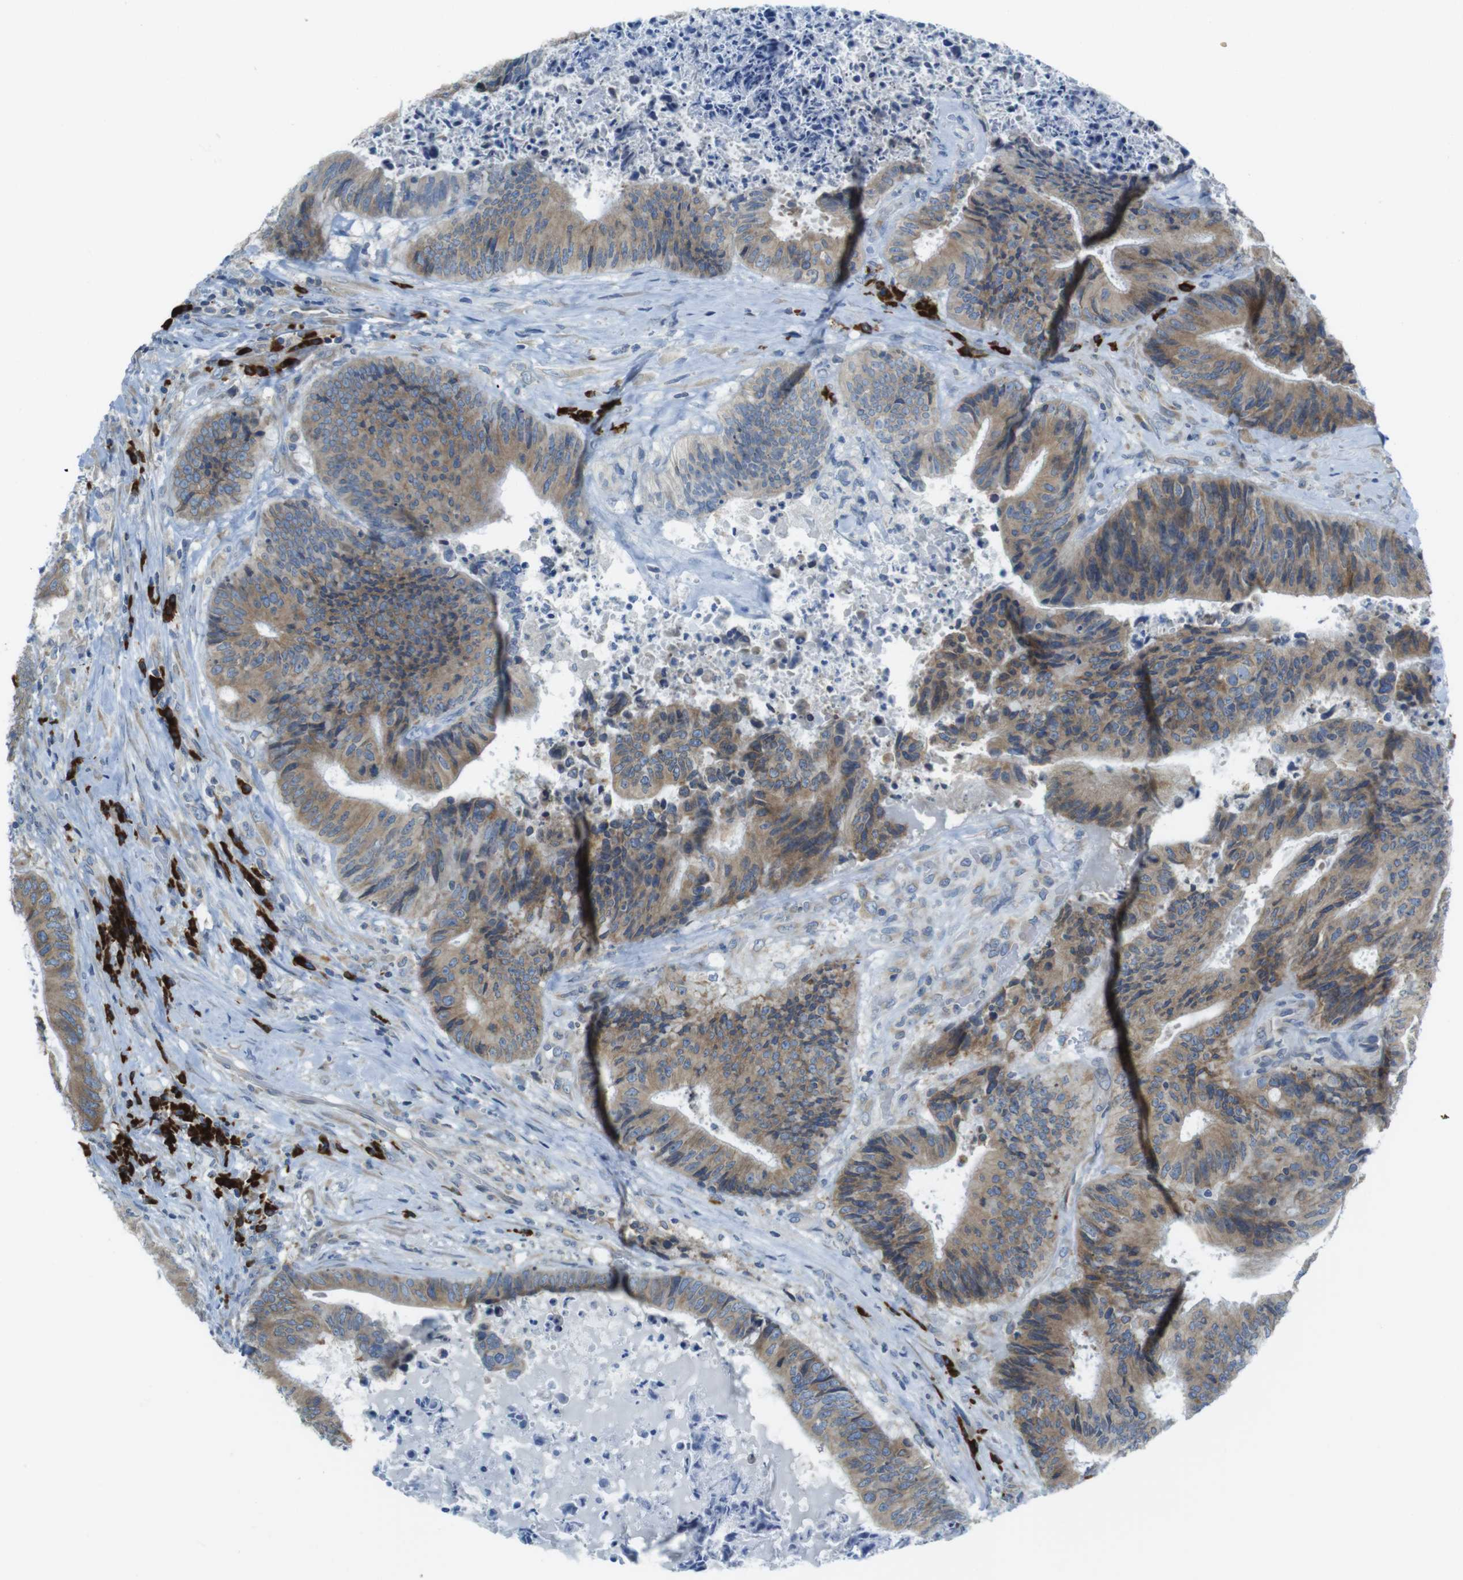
{"staining": {"intensity": "moderate", "quantity": ">75%", "location": "cytoplasmic/membranous"}, "tissue": "colorectal cancer", "cell_type": "Tumor cells", "image_type": "cancer", "snomed": [{"axis": "morphology", "description": "Adenocarcinoma, NOS"}, {"axis": "topography", "description": "Rectum"}], "caption": "High-power microscopy captured an IHC micrograph of colorectal cancer, revealing moderate cytoplasmic/membranous expression in approximately >75% of tumor cells.", "gene": "CLPTM1L", "patient": {"sex": "male", "age": 72}}